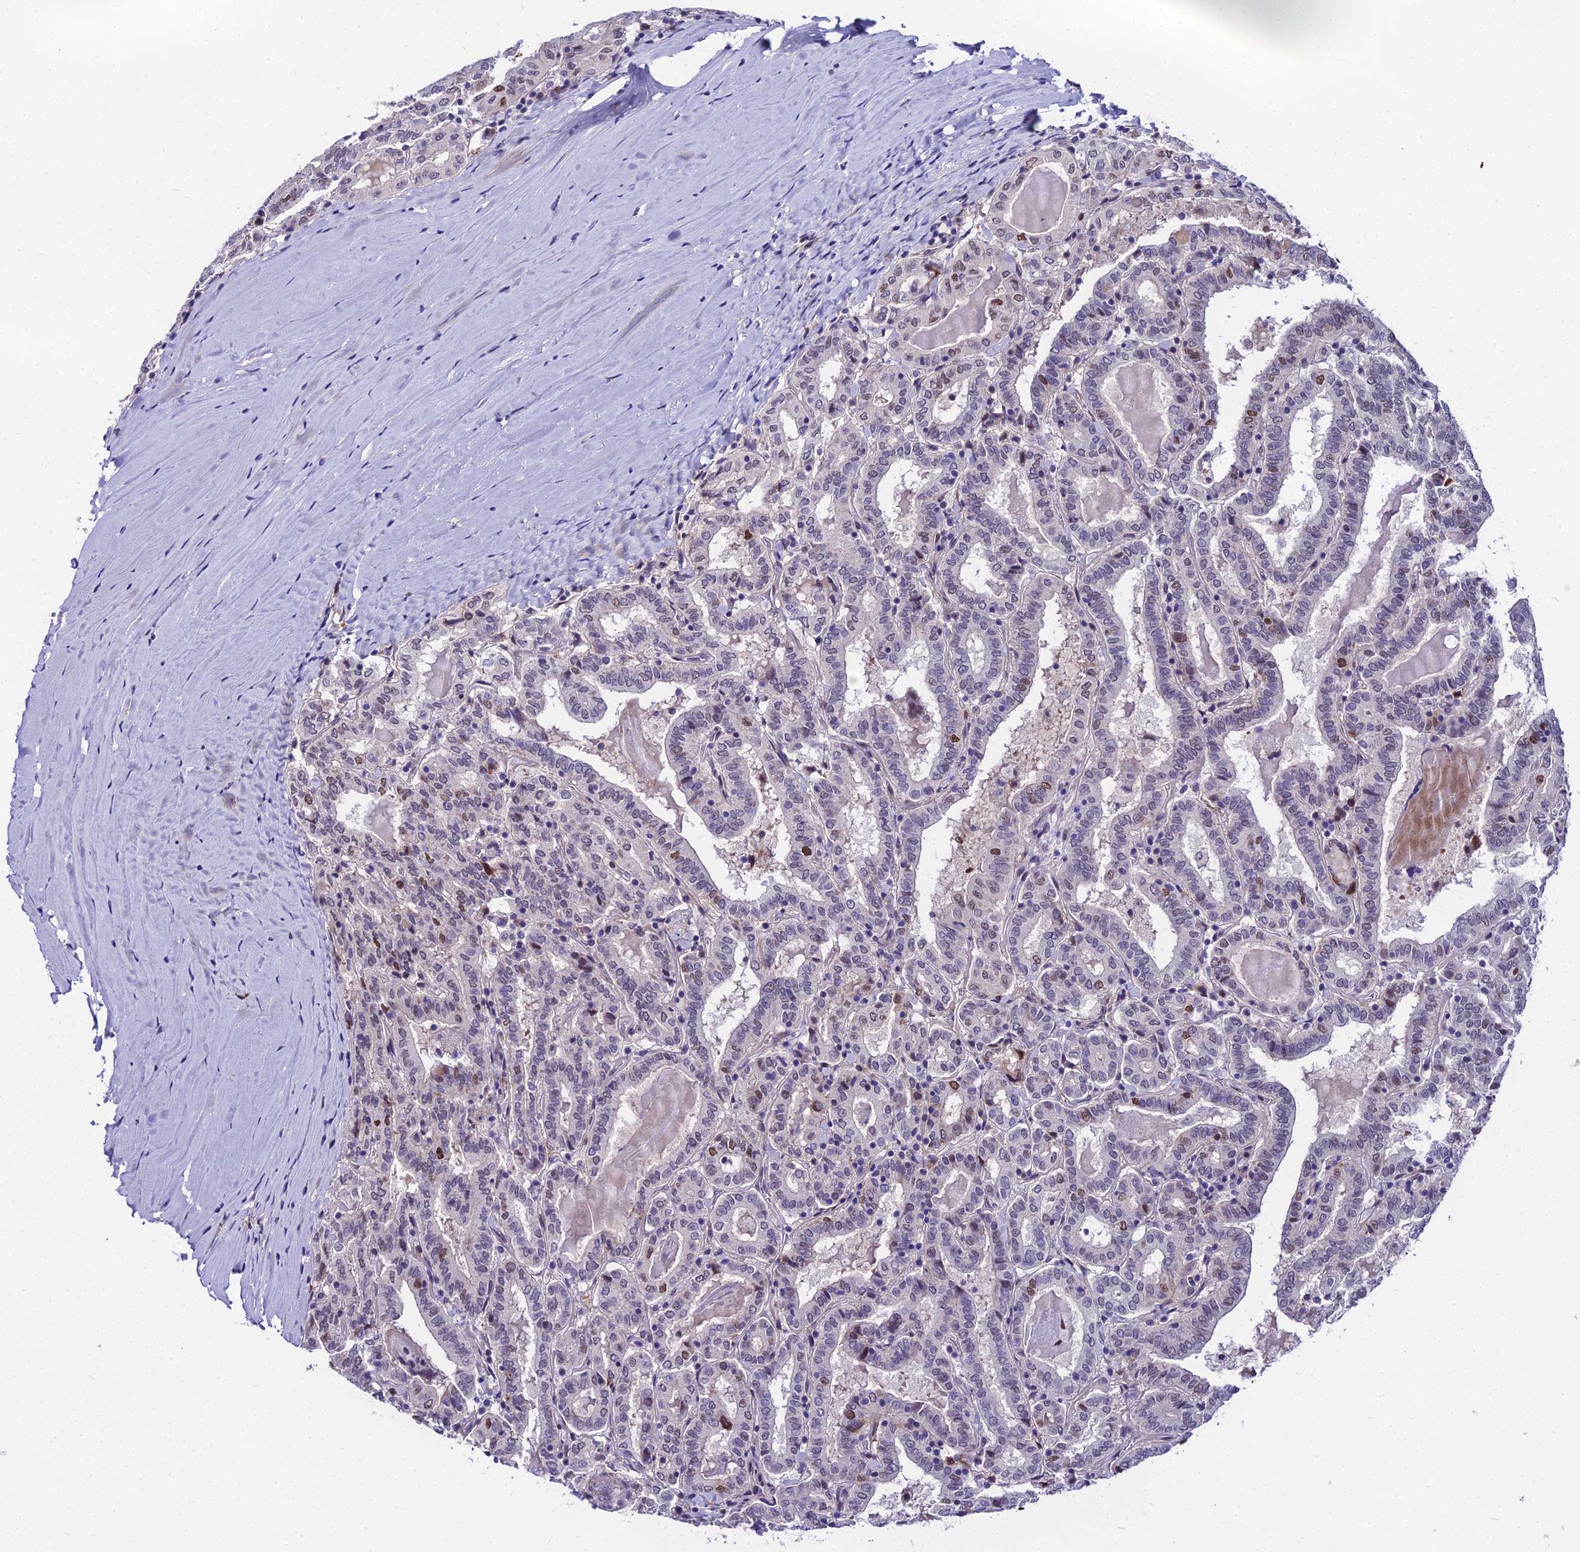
{"staining": {"intensity": "moderate", "quantity": "<25%", "location": "nuclear"}, "tissue": "thyroid cancer", "cell_type": "Tumor cells", "image_type": "cancer", "snomed": [{"axis": "morphology", "description": "Papillary adenocarcinoma, NOS"}, {"axis": "topography", "description": "Thyroid gland"}], "caption": "Moderate nuclear protein expression is seen in about <25% of tumor cells in thyroid cancer (papillary adenocarcinoma).", "gene": "TRIML2", "patient": {"sex": "female", "age": 72}}